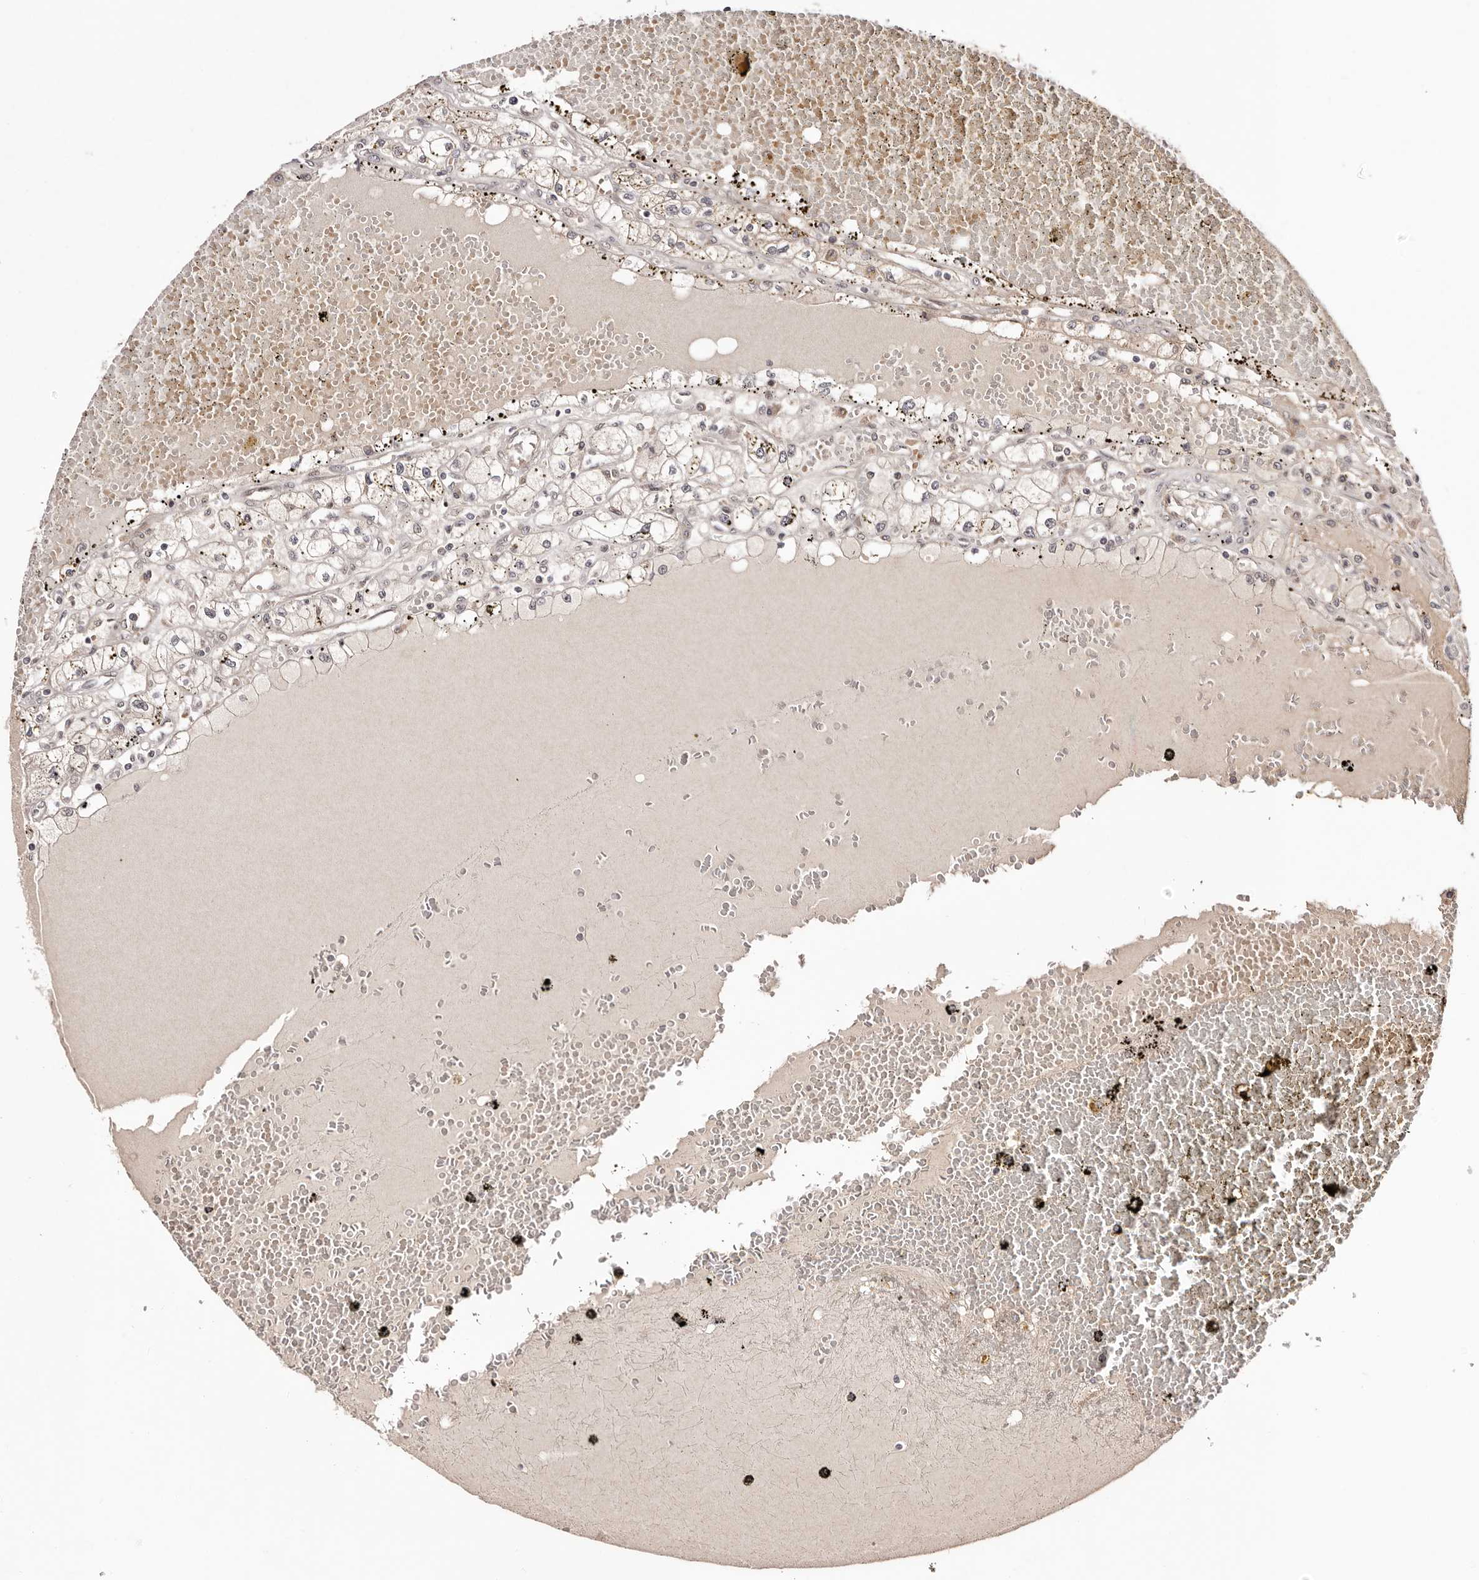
{"staining": {"intensity": "negative", "quantity": "none", "location": "none"}, "tissue": "renal cancer", "cell_type": "Tumor cells", "image_type": "cancer", "snomed": [{"axis": "morphology", "description": "Adenocarcinoma, NOS"}, {"axis": "topography", "description": "Kidney"}], "caption": "Tumor cells show no significant staining in renal cancer.", "gene": "EGR3", "patient": {"sex": "male", "age": 56}}